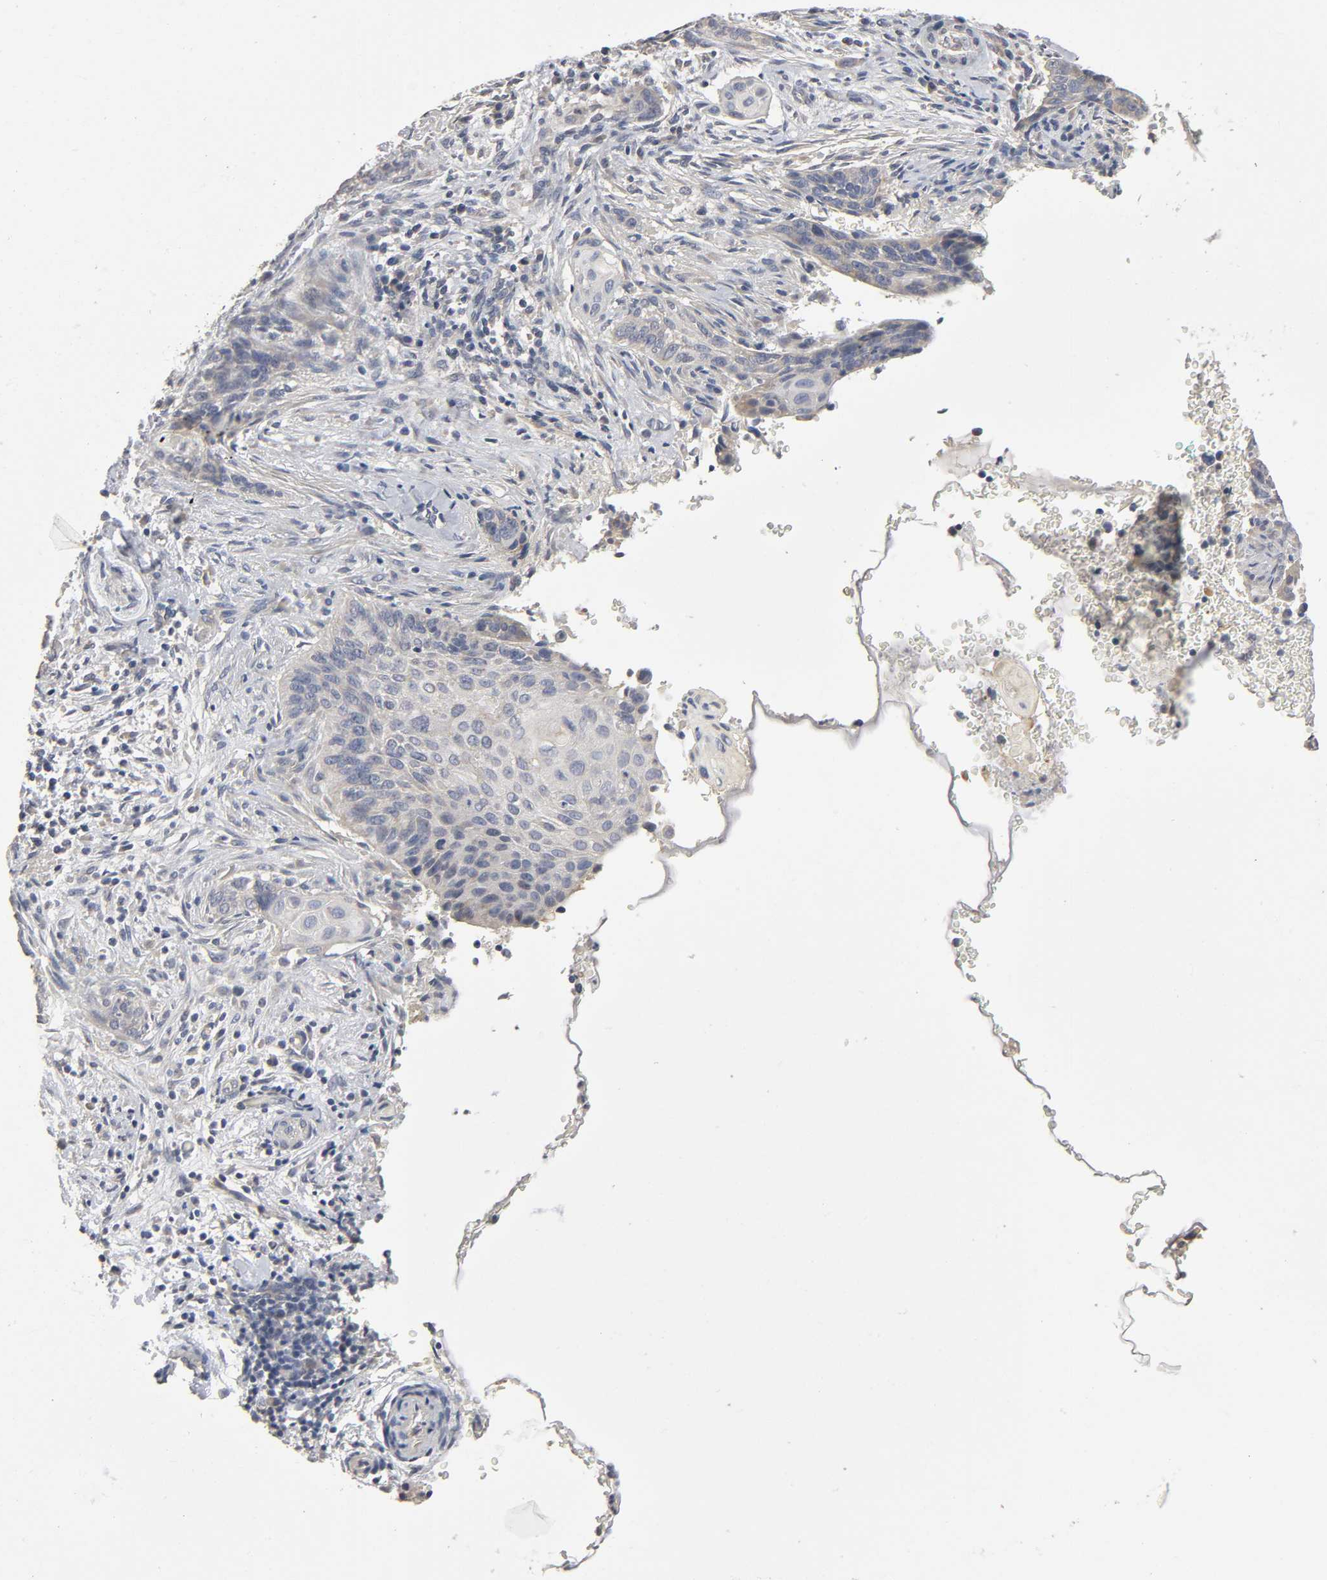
{"staining": {"intensity": "negative", "quantity": "none", "location": "none"}, "tissue": "cervical cancer", "cell_type": "Tumor cells", "image_type": "cancer", "snomed": [{"axis": "morphology", "description": "Squamous cell carcinoma, NOS"}, {"axis": "topography", "description": "Cervix"}], "caption": "Protein analysis of squamous cell carcinoma (cervical) reveals no significant positivity in tumor cells.", "gene": "SLC10A2", "patient": {"sex": "female", "age": 33}}